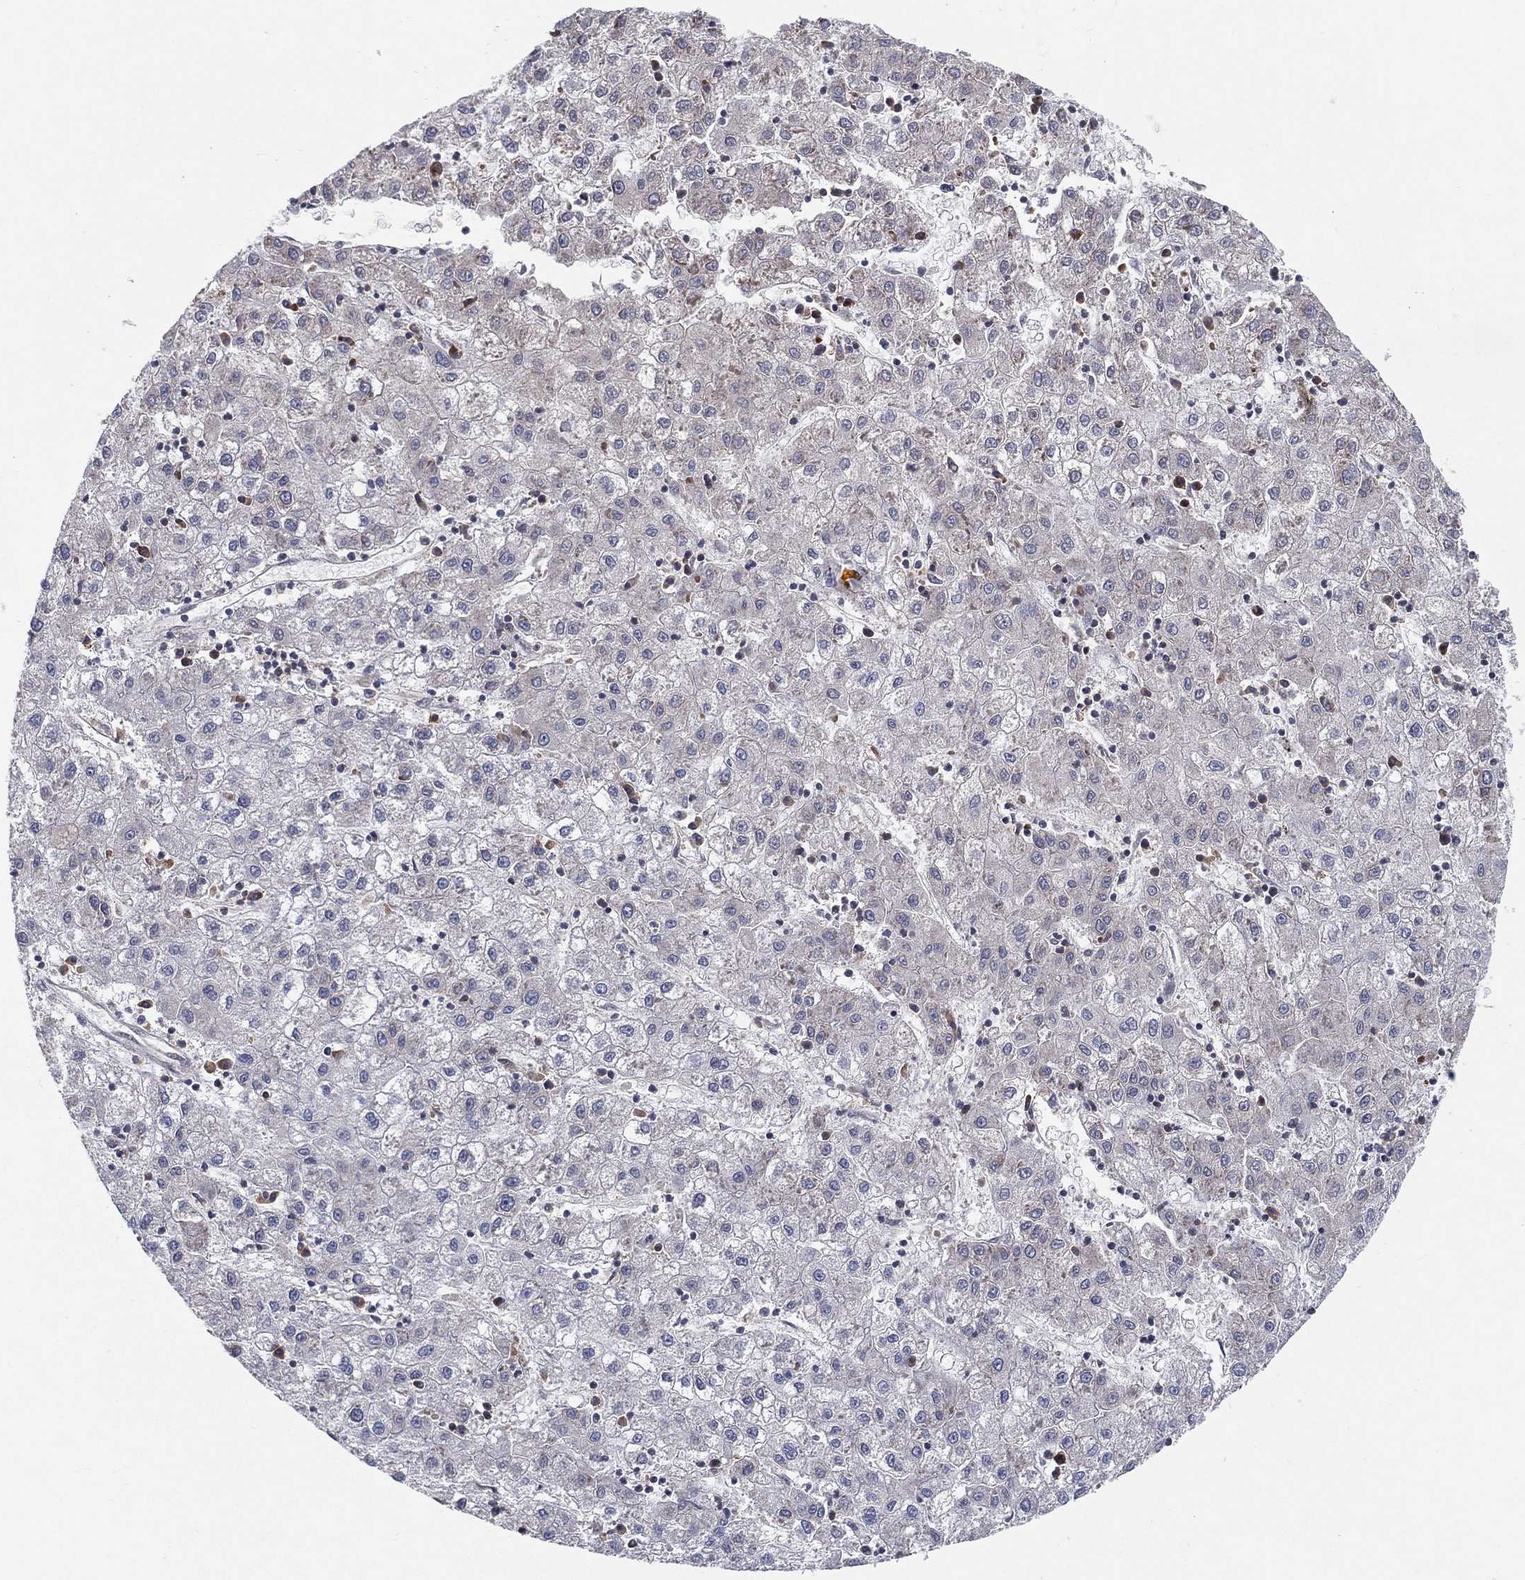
{"staining": {"intensity": "negative", "quantity": "none", "location": "none"}, "tissue": "liver cancer", "cell_type": "Tumor cells", "image_type": "cancer", "snomed": [{"axis": "morphology", "description": "Carcinoma, Hepatocellular, NOS"}, {"axis": "topography", "description": "Liver"}], "caption": "IHC histopathology image of neoplastic tissue: human liver cancer (hepatocellular carcinoma) stained with DAB (3,3'-diaminobenzidine) demonstrates no significant protein expression in tumor cells.", "gene": "TMTC4", "patient": {"sex": "male", "age": 72}}